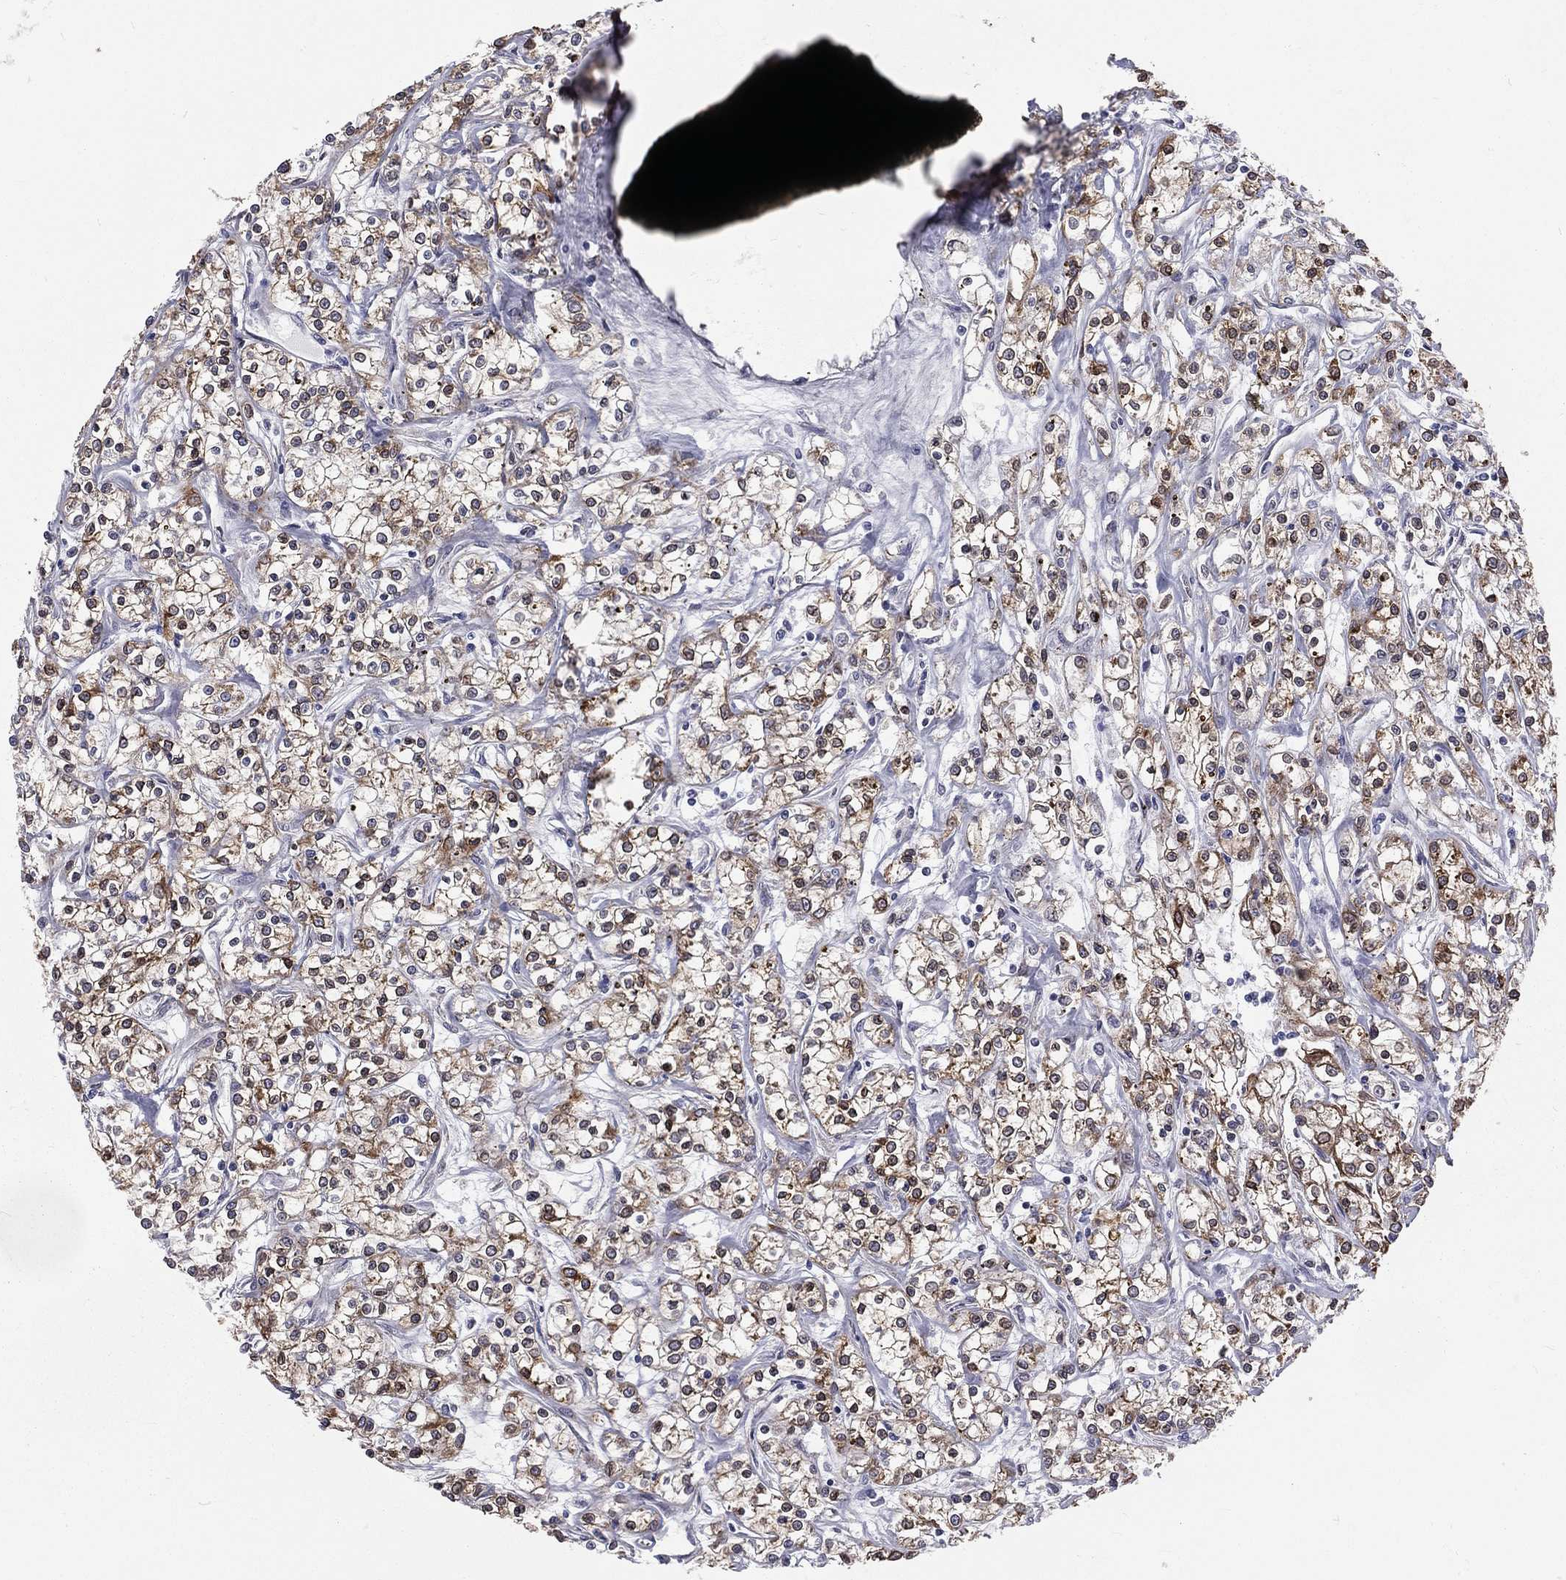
{"staining": {"intensity": "moderate", "quantity": ">75%", "location": "cytoplasmic/membranous"}, "tissue": "renal cancer", "cell_type": "Tumor cells", "image_type": "cancer", "snomed": [{"axis": "morphology", "description": "Adenocarcinoma, NOS"}, {"axis": "topography", "description": "Kidney"}], "caption": "Human adenocarcinoma (renal) stained with a brown dye reveals moderate cytoplasmic/membranous positive staining in approximately >75% of tumor cells.", "gene": "PGRMC1", "patient": {"sex": "female", "age": 59}}